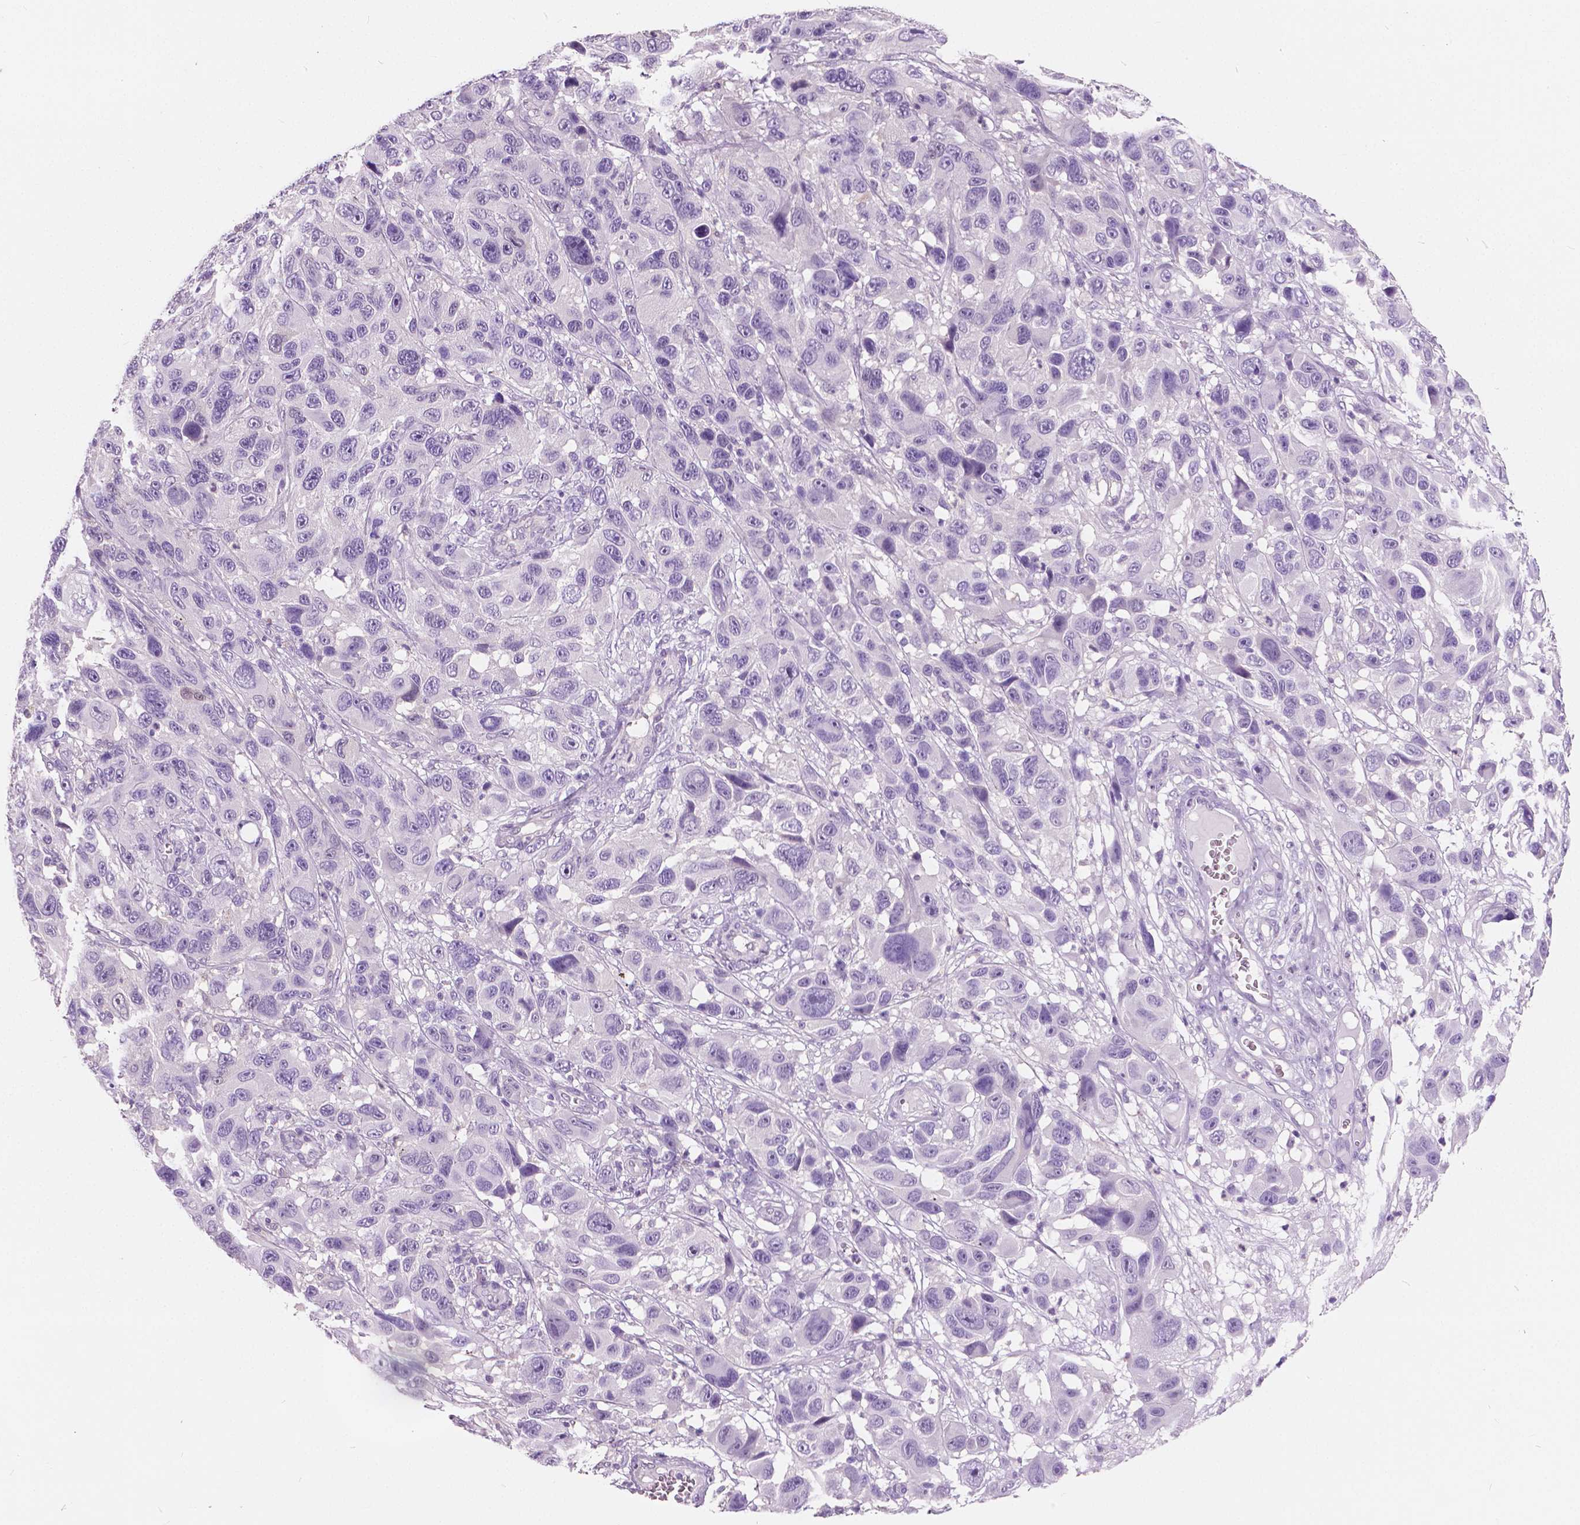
{"staining": {"intensity": "negative", "quantity": "none", "location": "none"}, "tissue": "melanoma", "cell_type": "Tumor cells", "image_type": "cancer", "snomed": [{"axis": "morphology", "description": "Malignant melanoma, NOS"}, {"axis": "topography", "description": "Skin"}], "caption": "High power microscopy image of an immunohistochemistry image of malignant melanoma, revealing no significant expression in tumor cells.", "gene": "TKFC", "patient": {"sex": "male", "age": 53}}